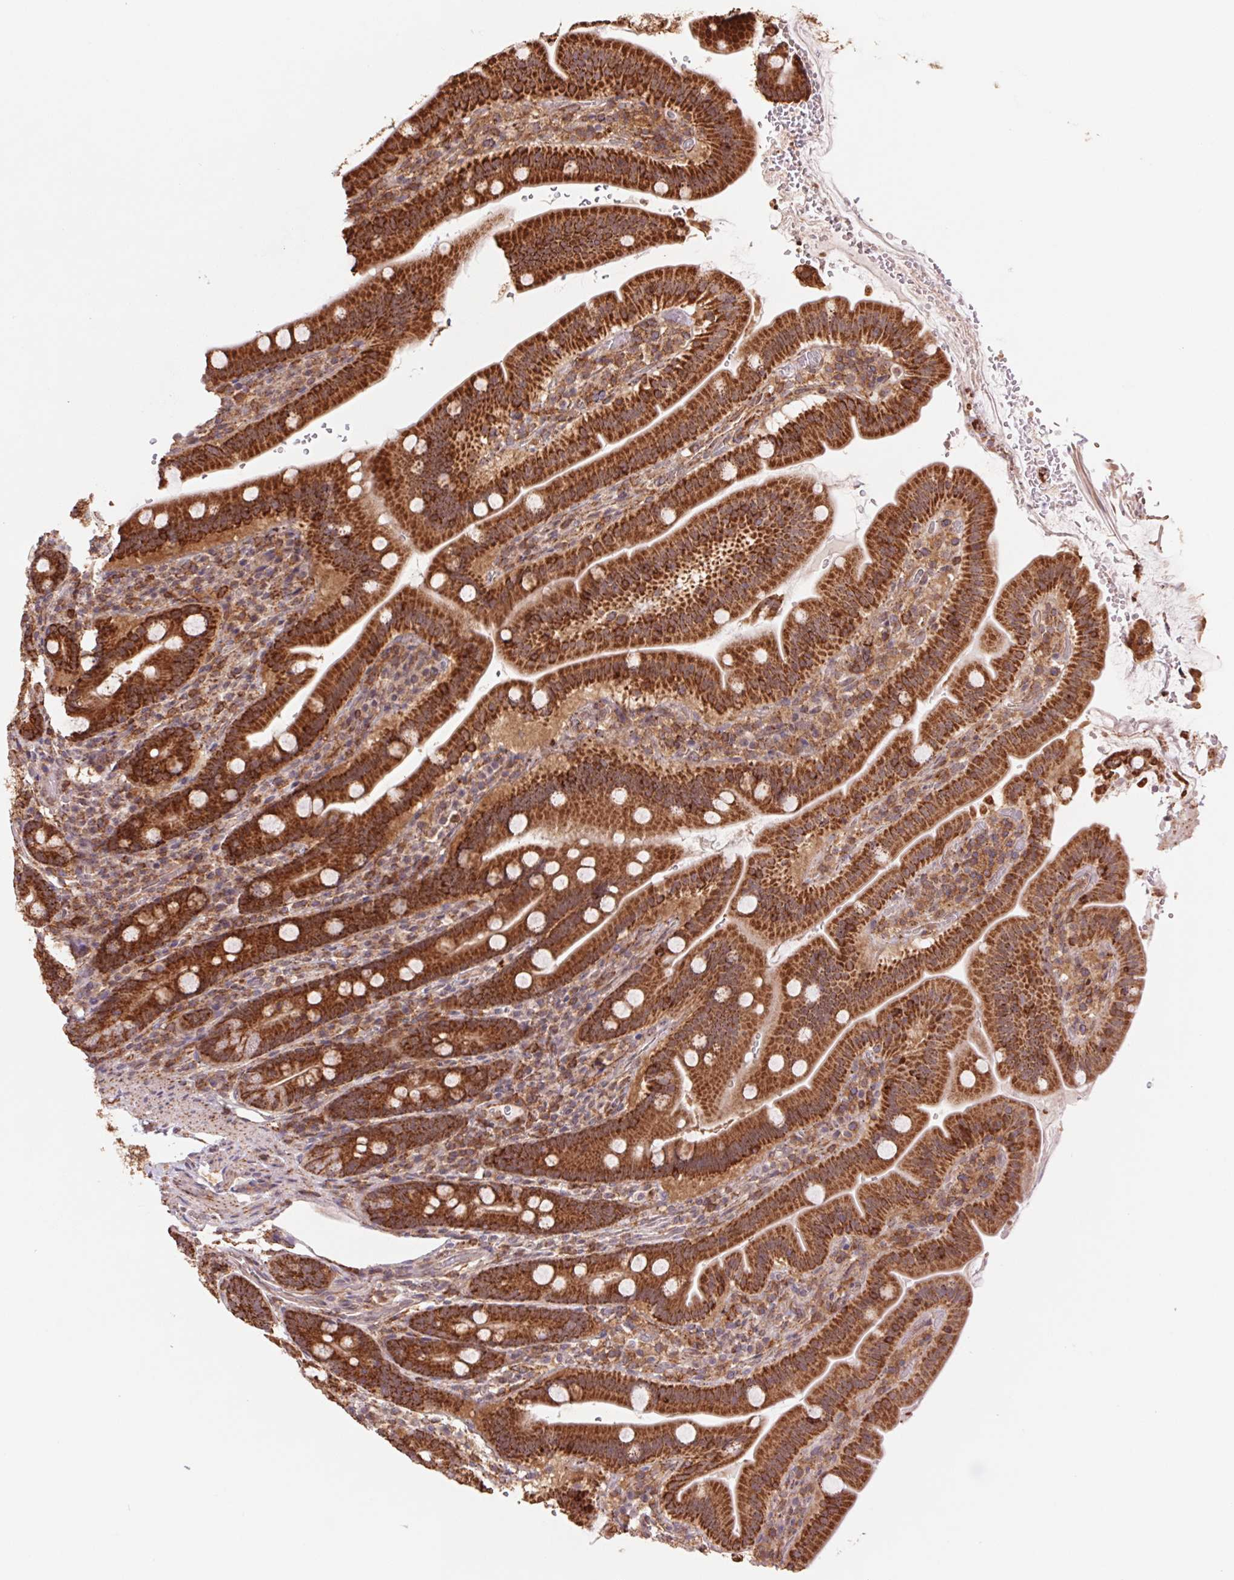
{"staining": {"intensity": "strong", "quantity": ">75%", "location": "cytoplasmic/membranous"}, "tissue": "small intestine", "cell_type": "Glandular cells", "image_type": "normal", "snomed": [{"axis": "morphology", "description": "Normal tissue, NOS"}, {"axis": "topography", "description": "Small intestine"}], "caption": "Small intestine stained with a brown dye displays strong cytoplasmic/membranous positive positivity in about >75% of glandular cells.", "gene": "URM1", "patient": {"sex": "male", "age": 26}}